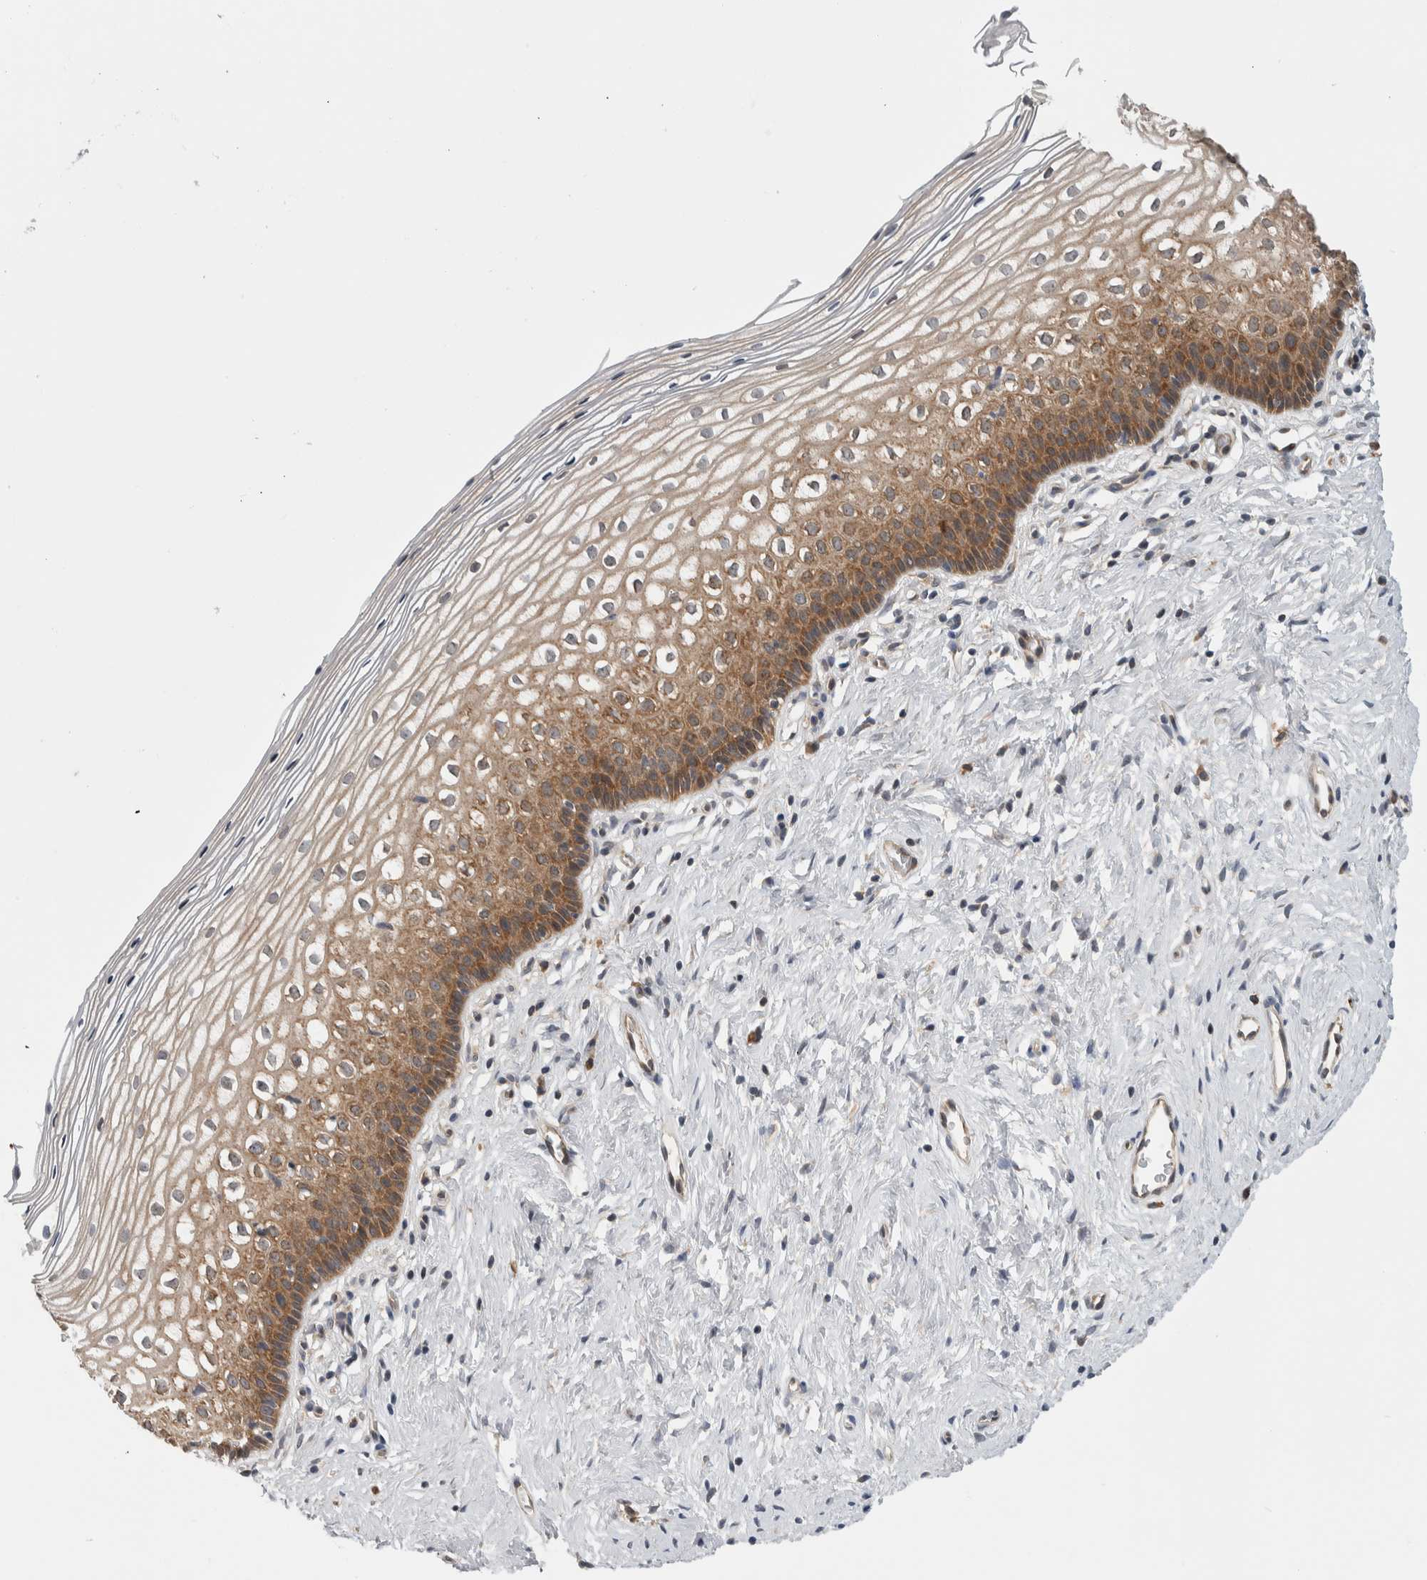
{"staining": {"intensity": "moderate", "quantity": "25%-75%", "location": "cytoplasmic/membranous"}, "tissue": "cervix", "cell_type": "Squamous epithelial cells", "image_type": "normal", "snomed": [{"axis": "morphology", "description": "Normal tissue, NOS"}, {"axis": "topography", "description": "Cervix"}], "caption": "IHC image of unremarkable cervix: human cervix stained using IHC demonstrates medium levels of moderate protein expression localized specifically in the cytoplasmic/membranous of squamous epithelial cells, appearing as a cytoplasmic/membranous brown color.", "gene": "CCDC43", "patient": {"sex": "female", "age": 27}}